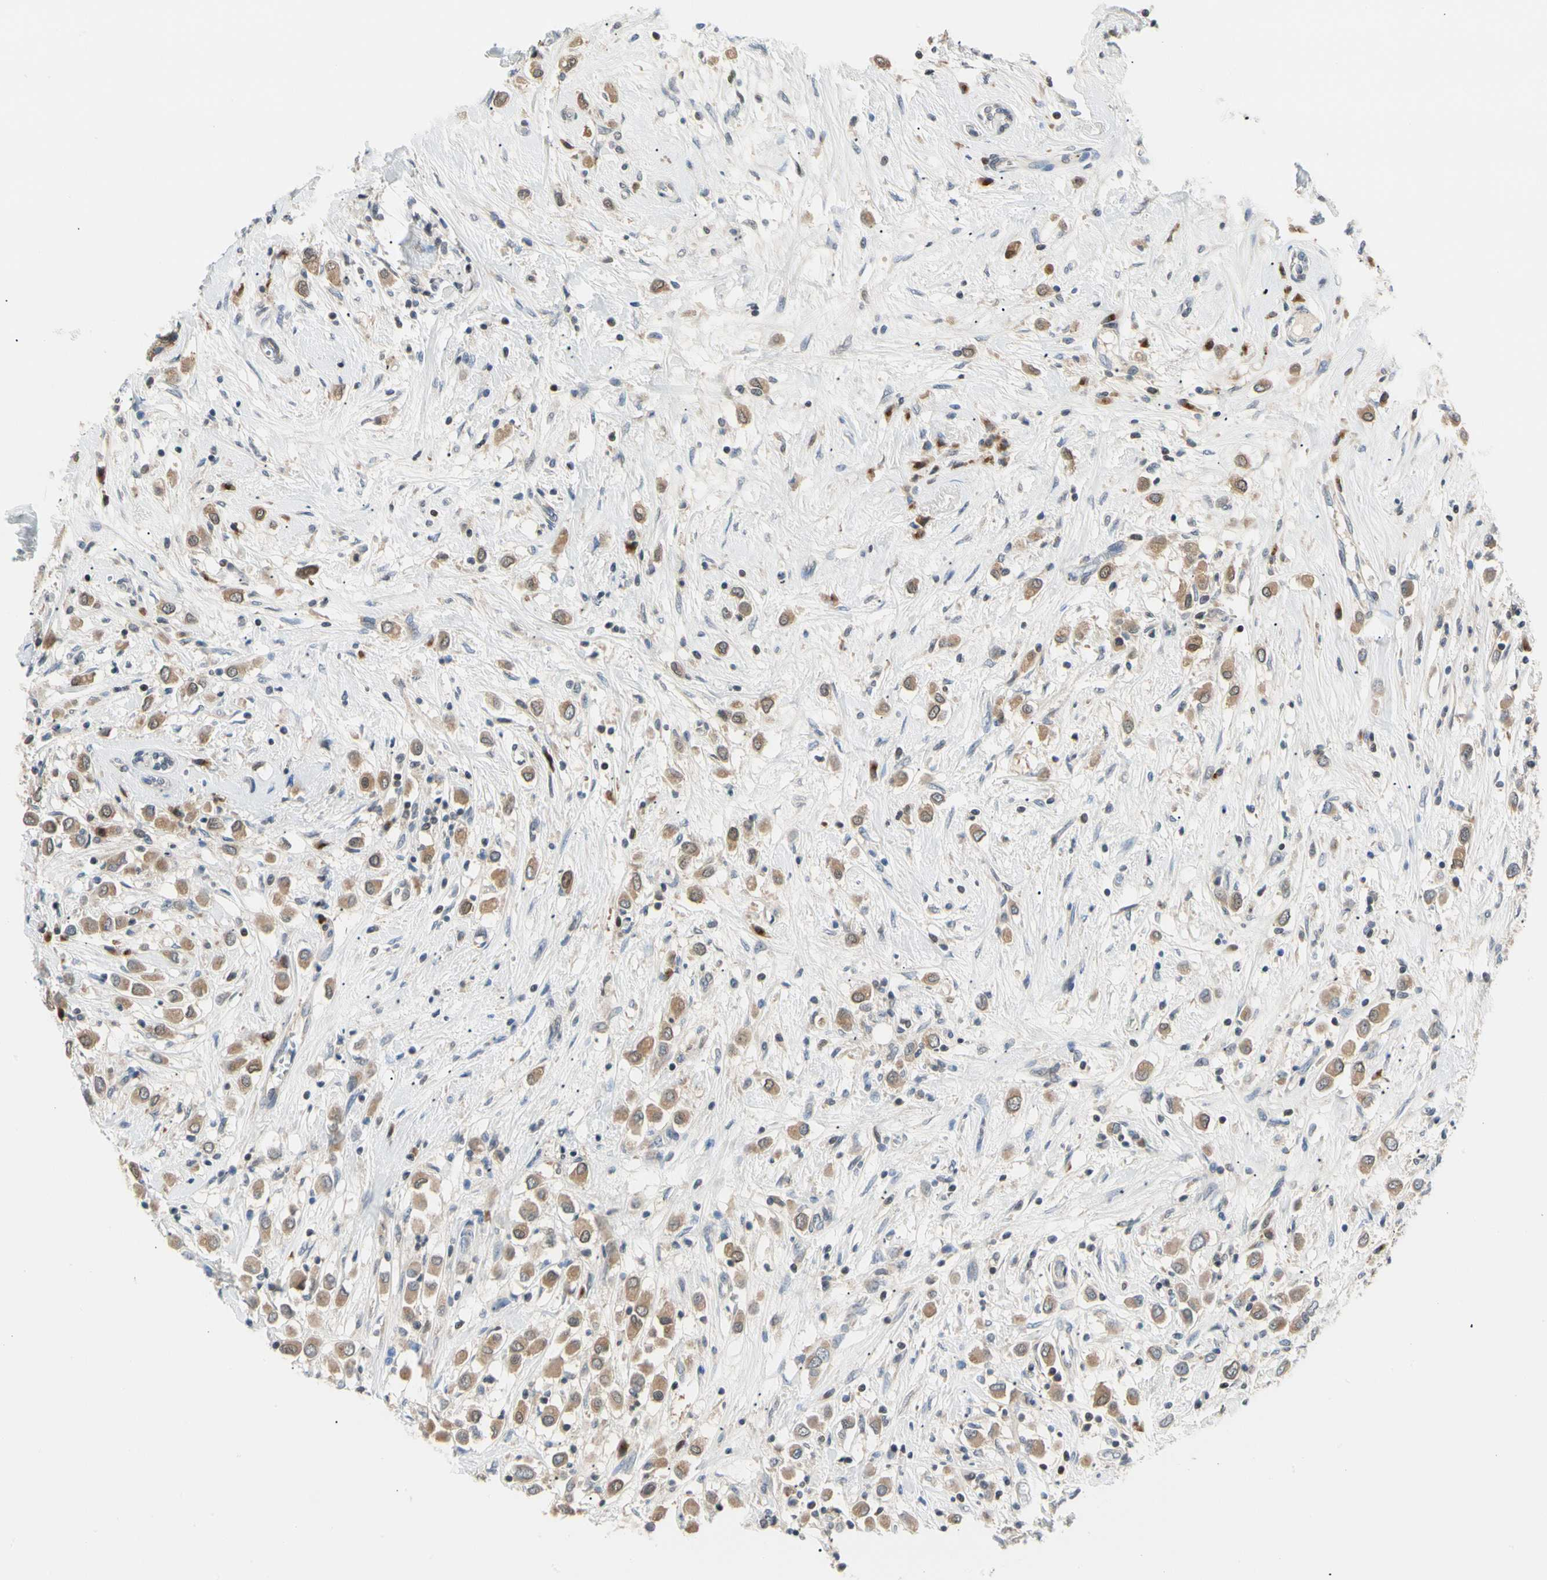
{"staining": {"intensity": "moderate", "quantity": ">75%", "location": "cytoplasmic/membranous"}, "tissue": "breast cancer", "cell_type": "Tumor cells", "image_type": "cancer", "snomed": [{"axis": "morphology", "description": "Duct carcinoma"}, {"axis": "topography", "description": "Breast"}], "caption": "Immunohistochemical staining of invasive ductal carcinoma (breast) displays medium levels of moderate cytoplasmic/membranous staining in approximately >75% of tumor cells. (Brightfield microscopy of DAB IHC at high magnification).", "gene": "SEC23B", "patient": {"sex": "female", "age": 61}}